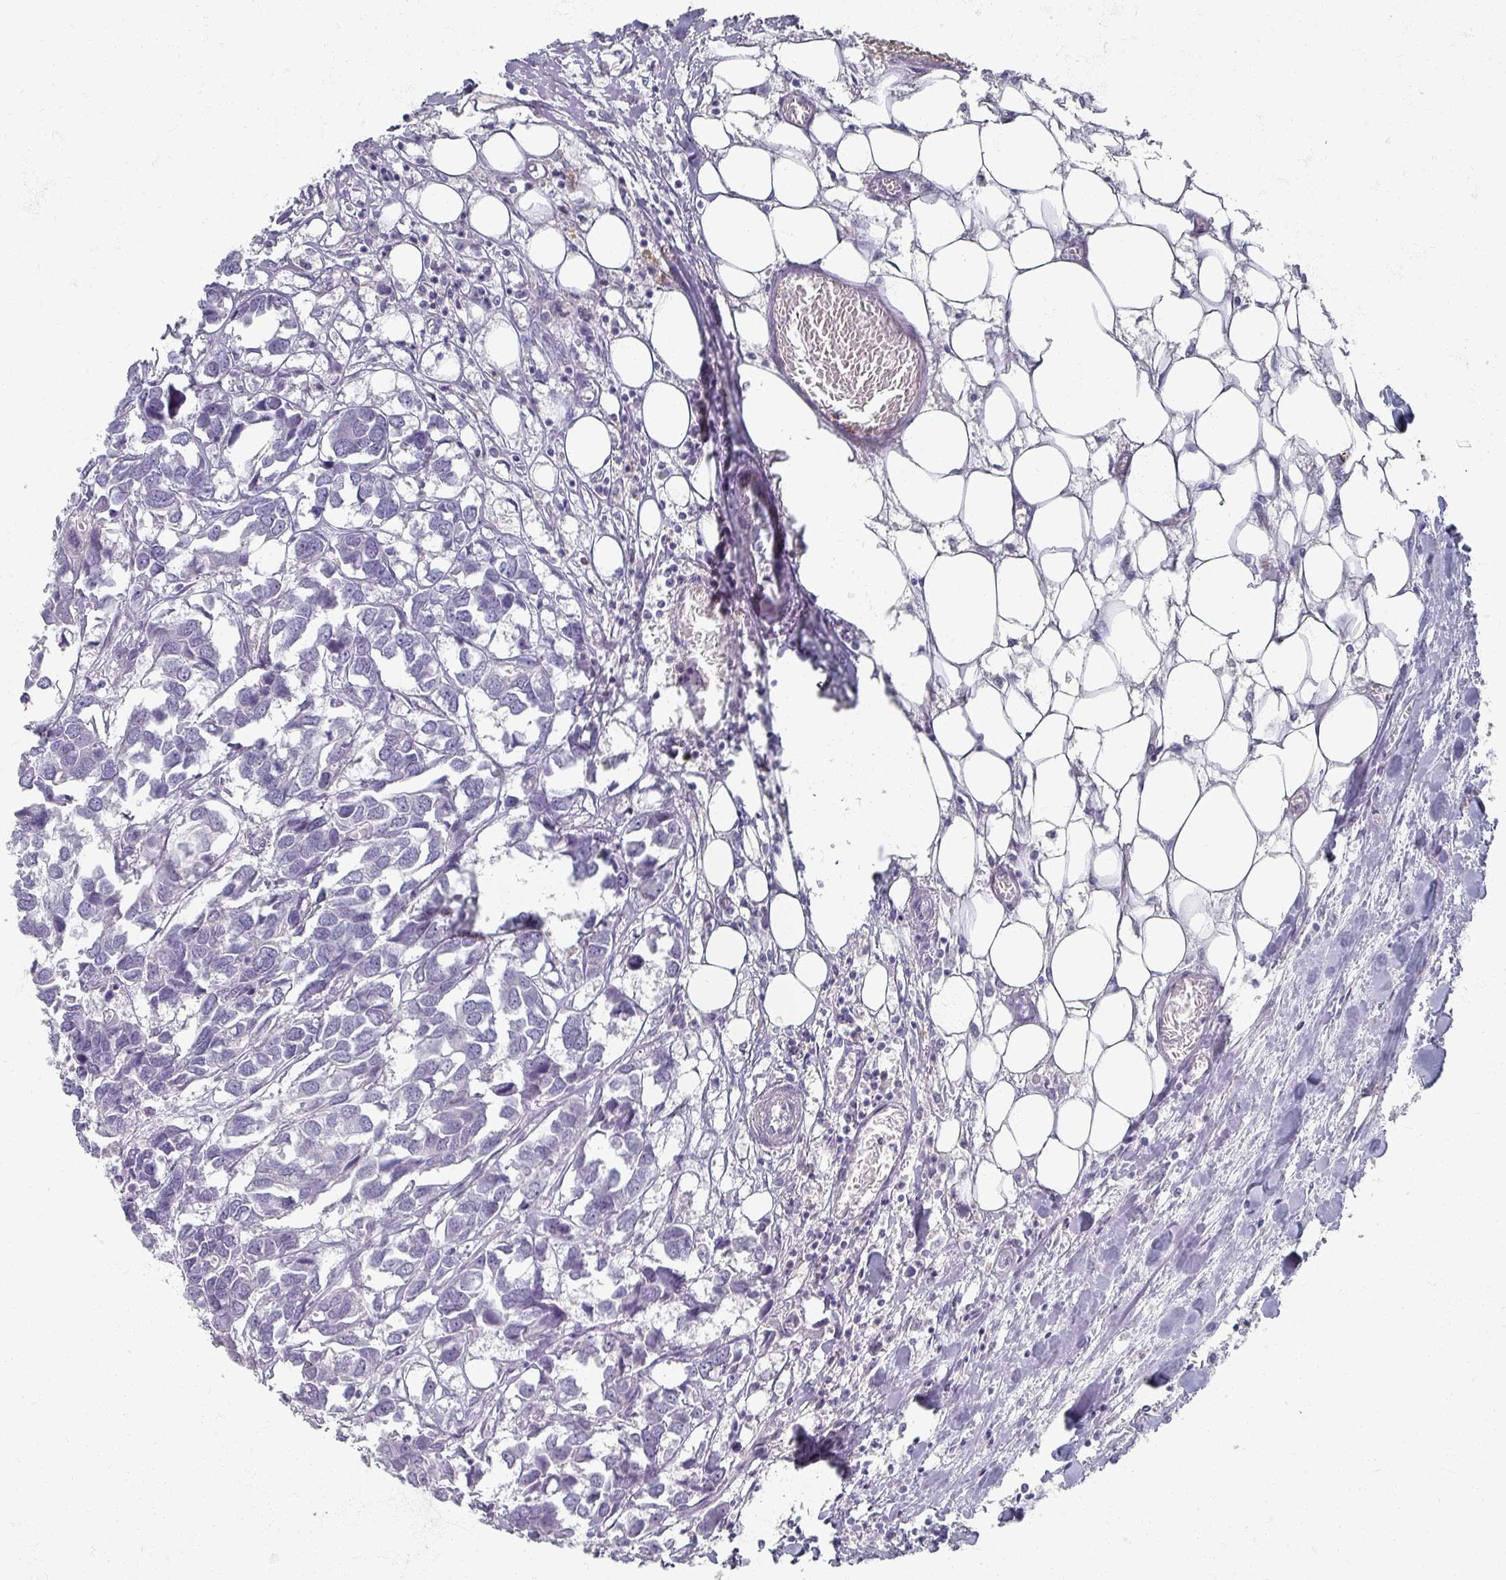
{"staining": {"intensity": "negative", "quantity": "none", "location": "none"}, "tissue": "breast cancer", "cell_type": "Tumor cells", "image_type": "cancer", "snomed": [{"axis": "morphology", "description": "Duct carcinoma"}, {"axis": "topography", "description": "Breast"}], "caption": "The micrograph shows no staining of tumor cells in breast cancer (intraductal carcinoma). (DAB (3,3'-diaminobenzidine) IHC visualized using brightfield microscopy, high magnification).", "gene": "OMG", "patient": {"sex": "female", "age": 83}}